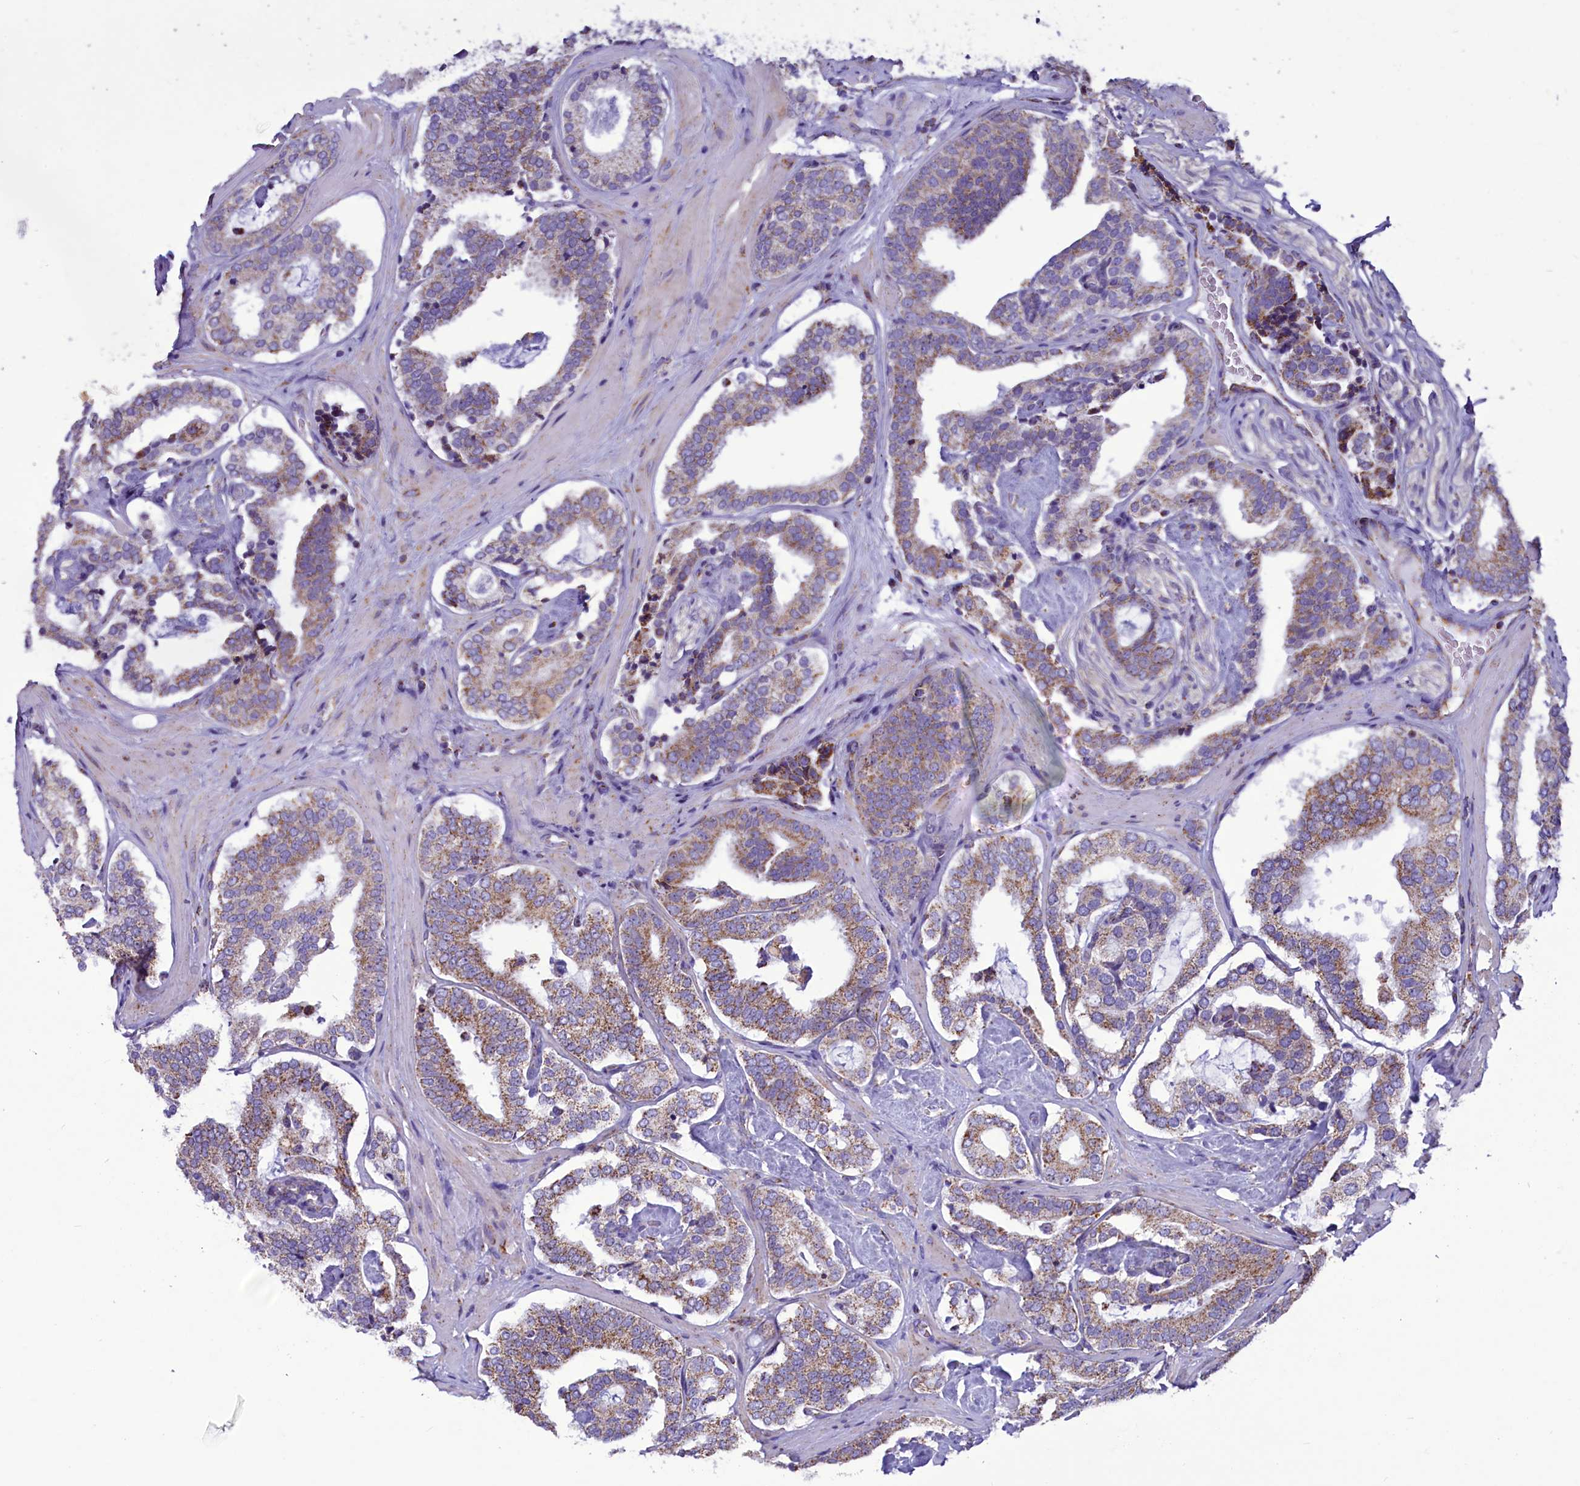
{"staining": {"intensity": "moderate", "quantity": "25%-75%", "location": "cytoplasmic/membranous"}, "tissue": "prostate cancer", "cell_type": "Tumor cells", "image_type": "cancer", "snomed": [{"axis": "morphology", "description": "Adenocarcinoma, High grade"}, {"axis": "topography", "description": "Prostate"}], "caption": "Human prostate high-grade adenocarcinoma stained for a protein (brown) shows moderate cytoplasmic/membranous positive positivity in about 25%-75% of tumor cells.", "gene": "ICA1L", "patient": {"sex": "male", "age": 63}}